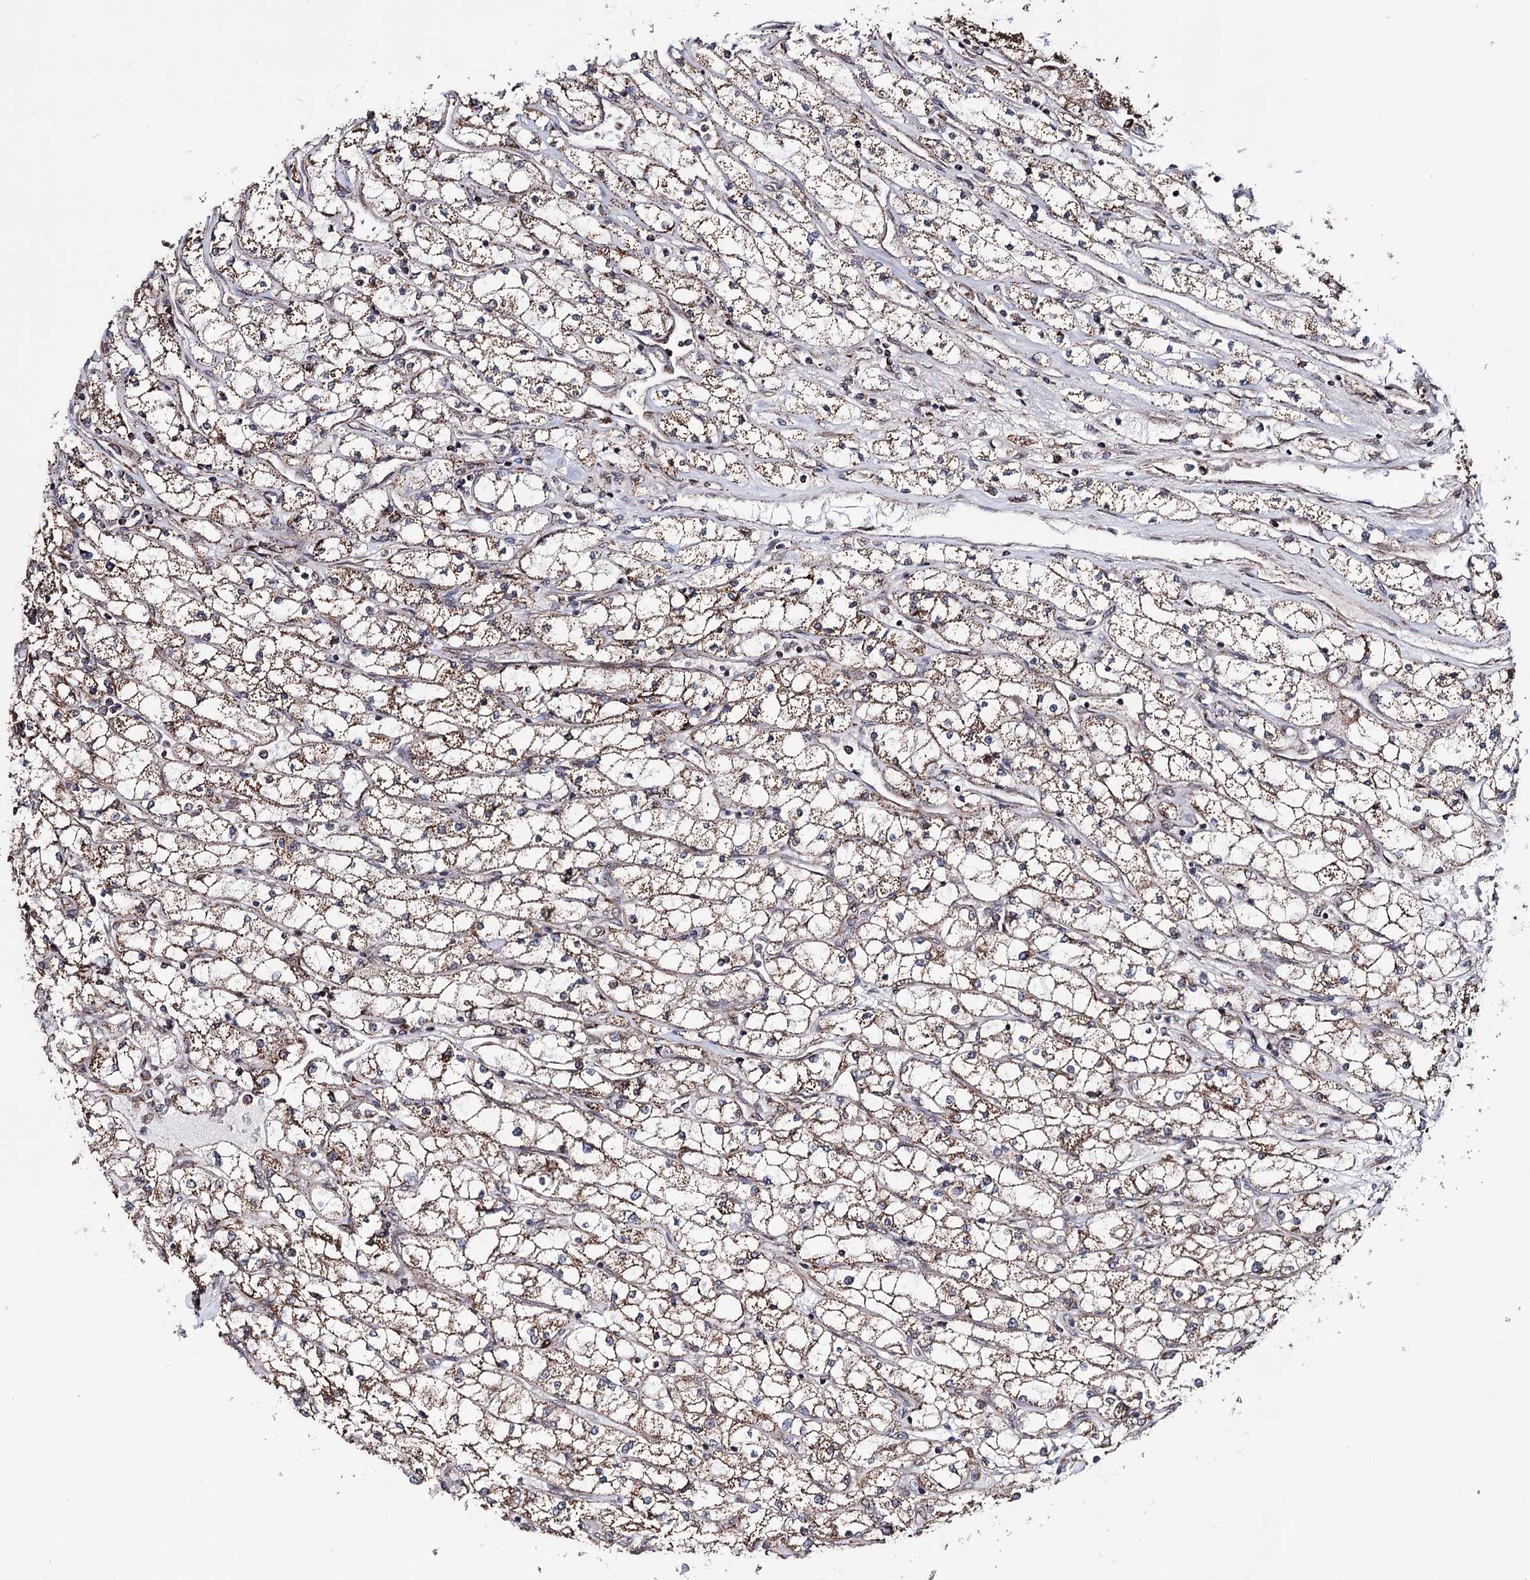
{"staining": {"intensity": "moderate", "quantity": ">75%", "location": "cytoplasmic/membranous"}, "tissue": "renal cancer", "cell_type": "Tumor cells", "image_type": "cancer", "snomed": [{"axis": "morphology", "description": "Adenocarcinoma, NOS"}, {"axis": "topography", "description": "Kidney"}], "caption": "Immunohistochemical staining of renal cancer (adenocarcinoma) reveals medium levels of moderate cytoplasmic/membranous protein expression in approximately >75% of tumor cells.", "gene": "CREB3L4", "patient": {"sex": "male", "age": 80}}